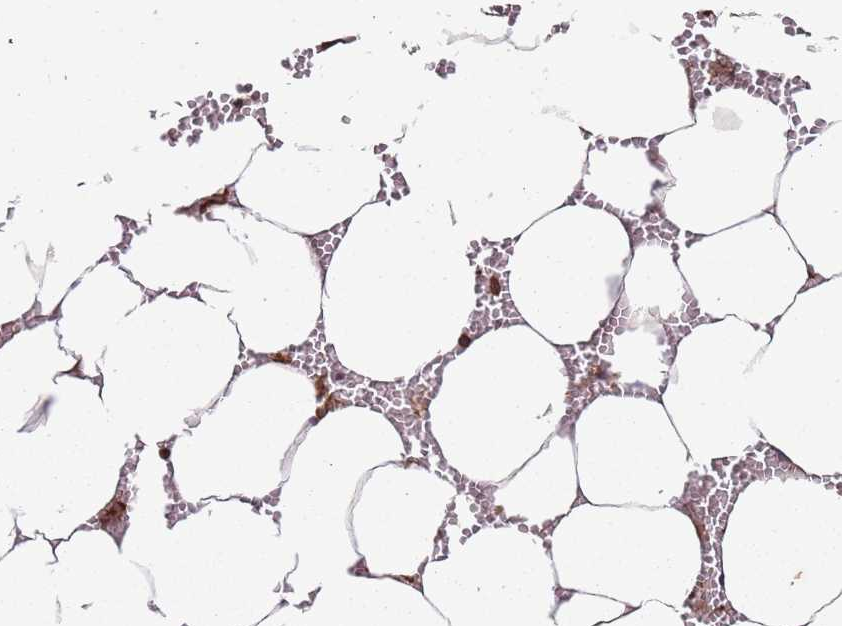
{"staining": {"intensity": "moderate", "quantity": "25%-75%", "location": "cytoplasmic/membranous"}, "tissue": "bone marrow", "cell_type": "Hematopoietic cells", "image_type": "normal", "snomed": [{"axis": "morphology", "description": "Normal tissue, NOS"}, {"axis": "topography", "description": "Bone marrow"}], "caption": "Human bone marrow stained for a protein (brown) displays moderate cytoplasmic/membranous positive expression in approximately 25%-75% of hematopoietic cells.", "gene": "ACVR2A", "patient": {"sex": "male", "age": 70}}